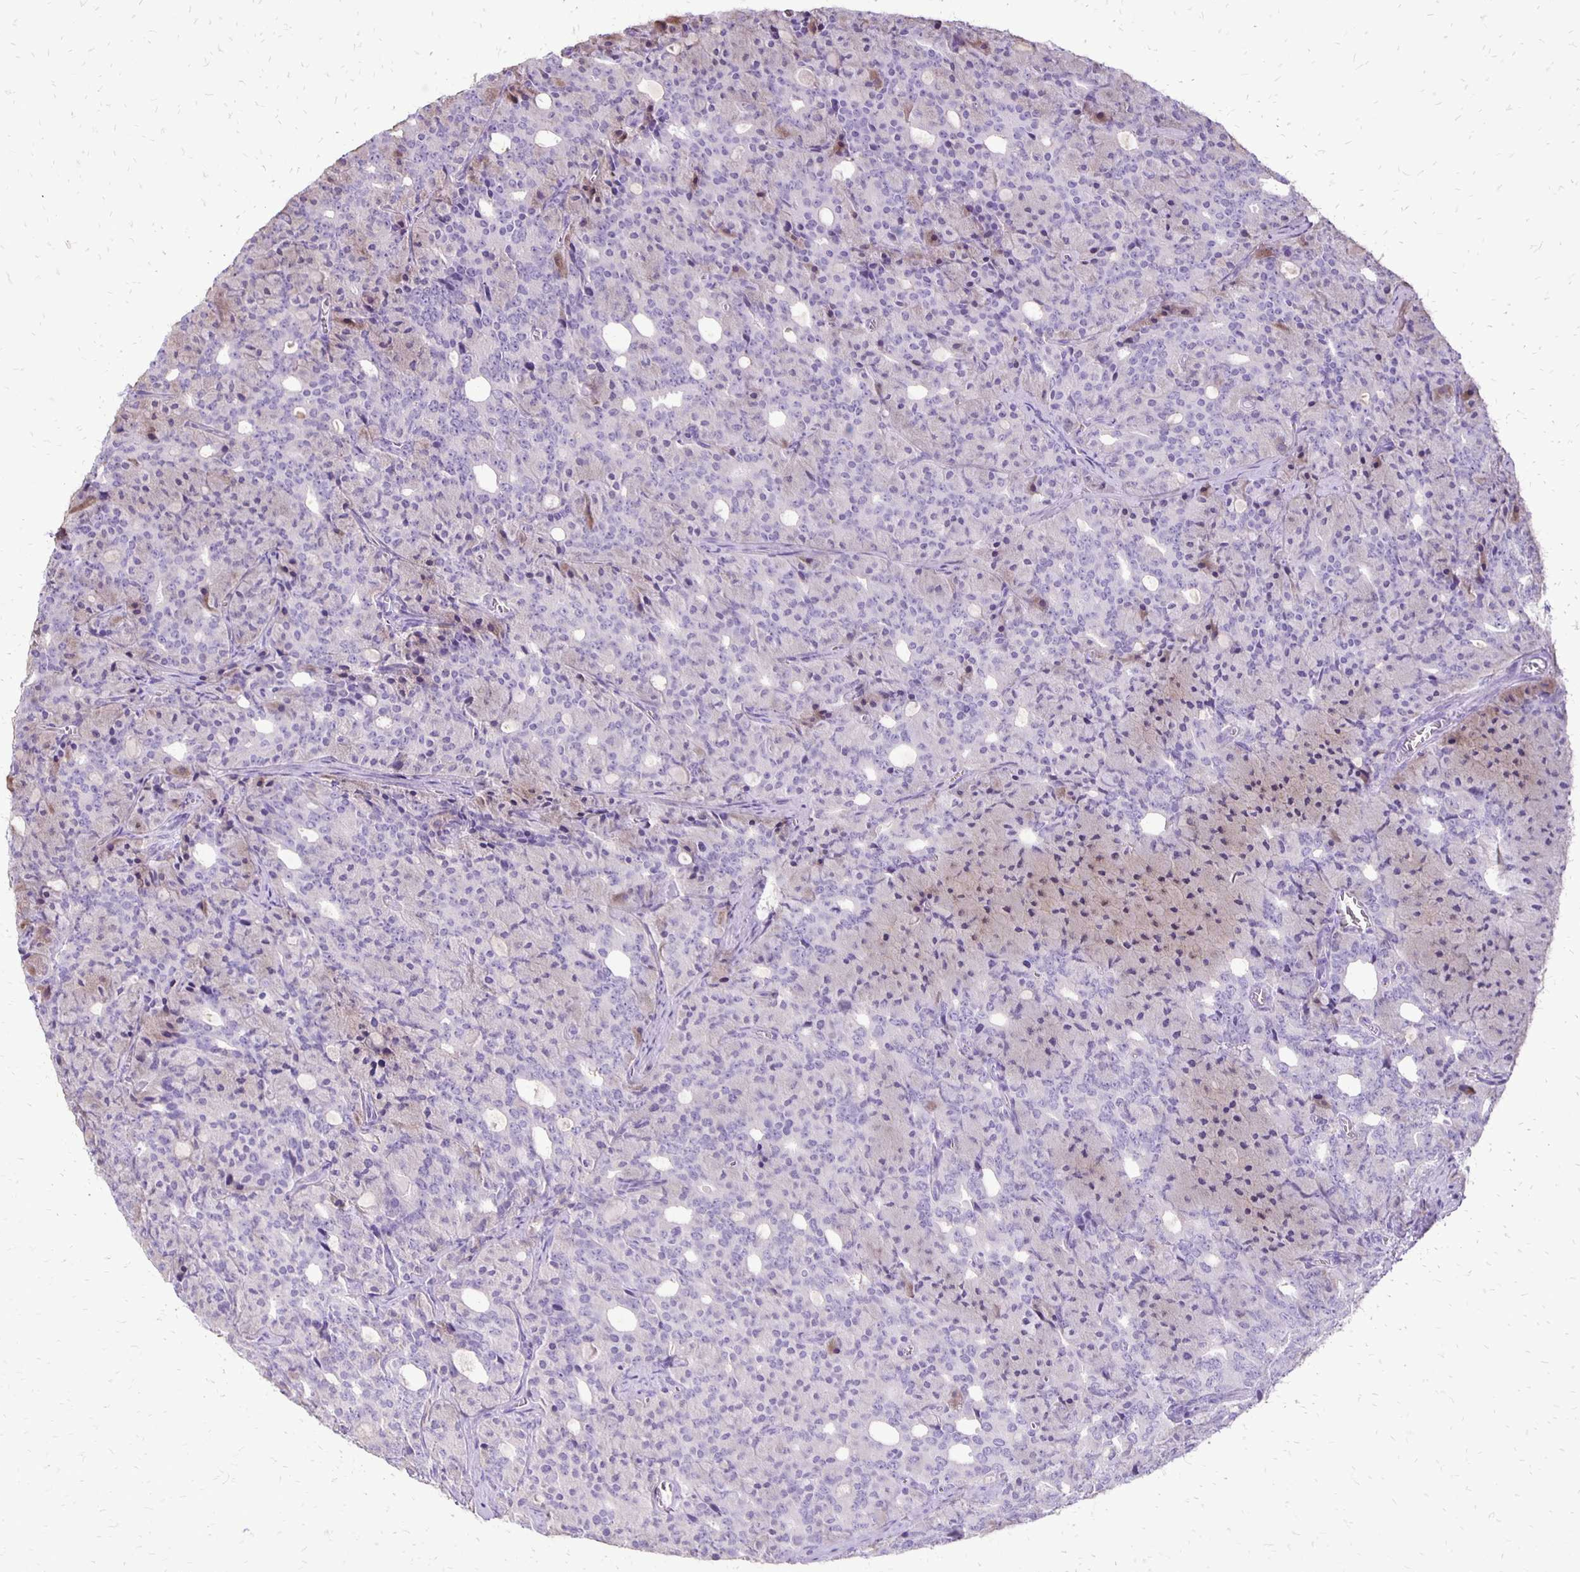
{"staining": {"intensity": "negative", "quantity": "none", "location": "none"}, "tissue": "prostate cancer", "cell_type": "Tumor cells", "image_type": "cancer", "snomed": [{"axis": "morphology", "description": "Adenocarcinoma, High grade"}, {"axis": "topography", "description": "Prostate"}], "caption": "This photomicrograph is of high-grade adenocarcinoma (prostate) stained with immunohistochemistry (IHC) to label a protein in brown with the nuclei are counter-stained blue. There is no staining in tumor cells.", "gene": "ANKRD45", "patient": {"sex": "male", "age": 84}}